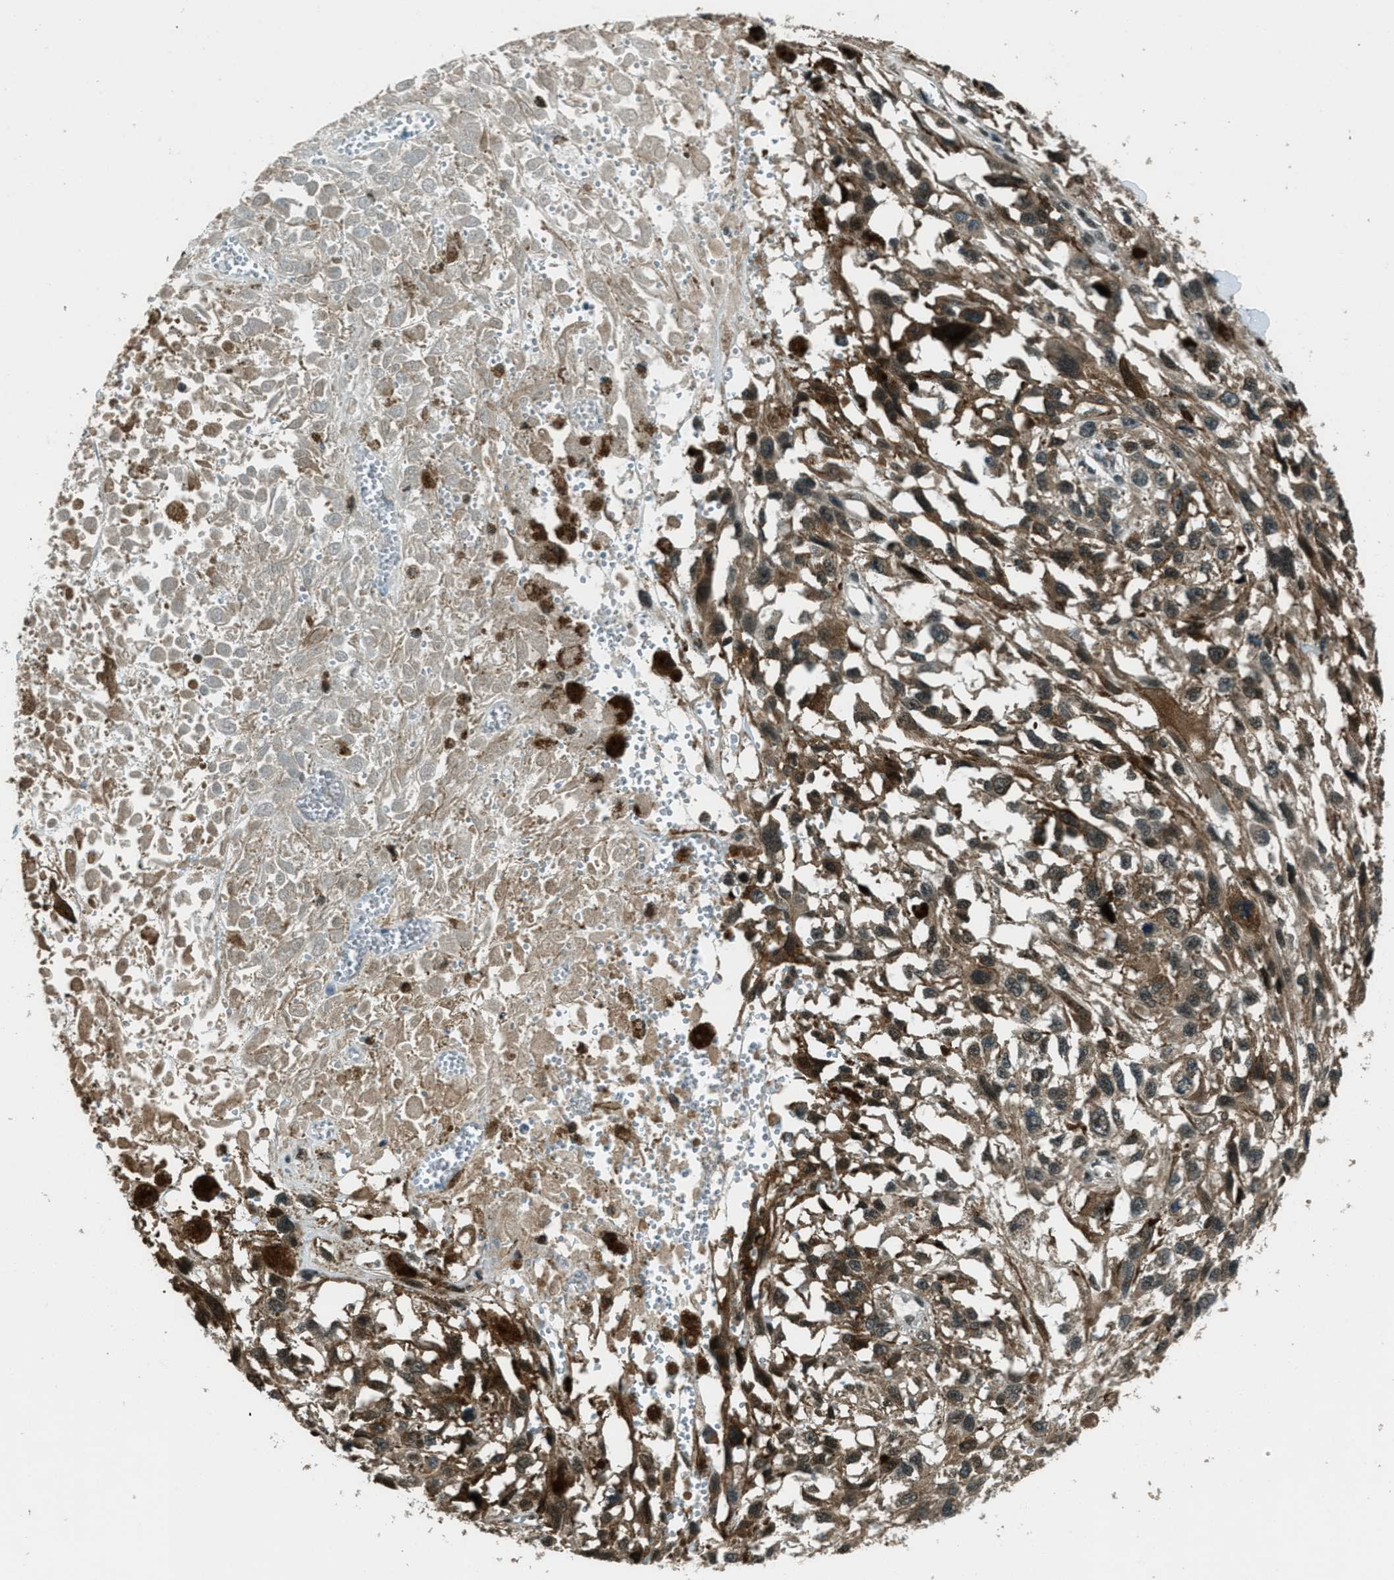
{"staining": {"intensity": "moderate", "quantity": ">75%", "location": "cytoplasmic/membranous,nuclear"}, "tissue": "melanoma", "cell_type": "Tumor cells", "image_type": "cancer", "snomed": [{"axis": "morphology", "description": "Malignant melanoma, Metastatic site"}, {"axis": "topography", "description": "Lymph node"}], "caption": "A photomicrograph of melanoma stained for a protein demonstrates moderate cytoplasmic/membranous and nuclear brown staining in tumor cells.", "gene": "TARDBP", "patient": {"sex": "male", "age": 59}}